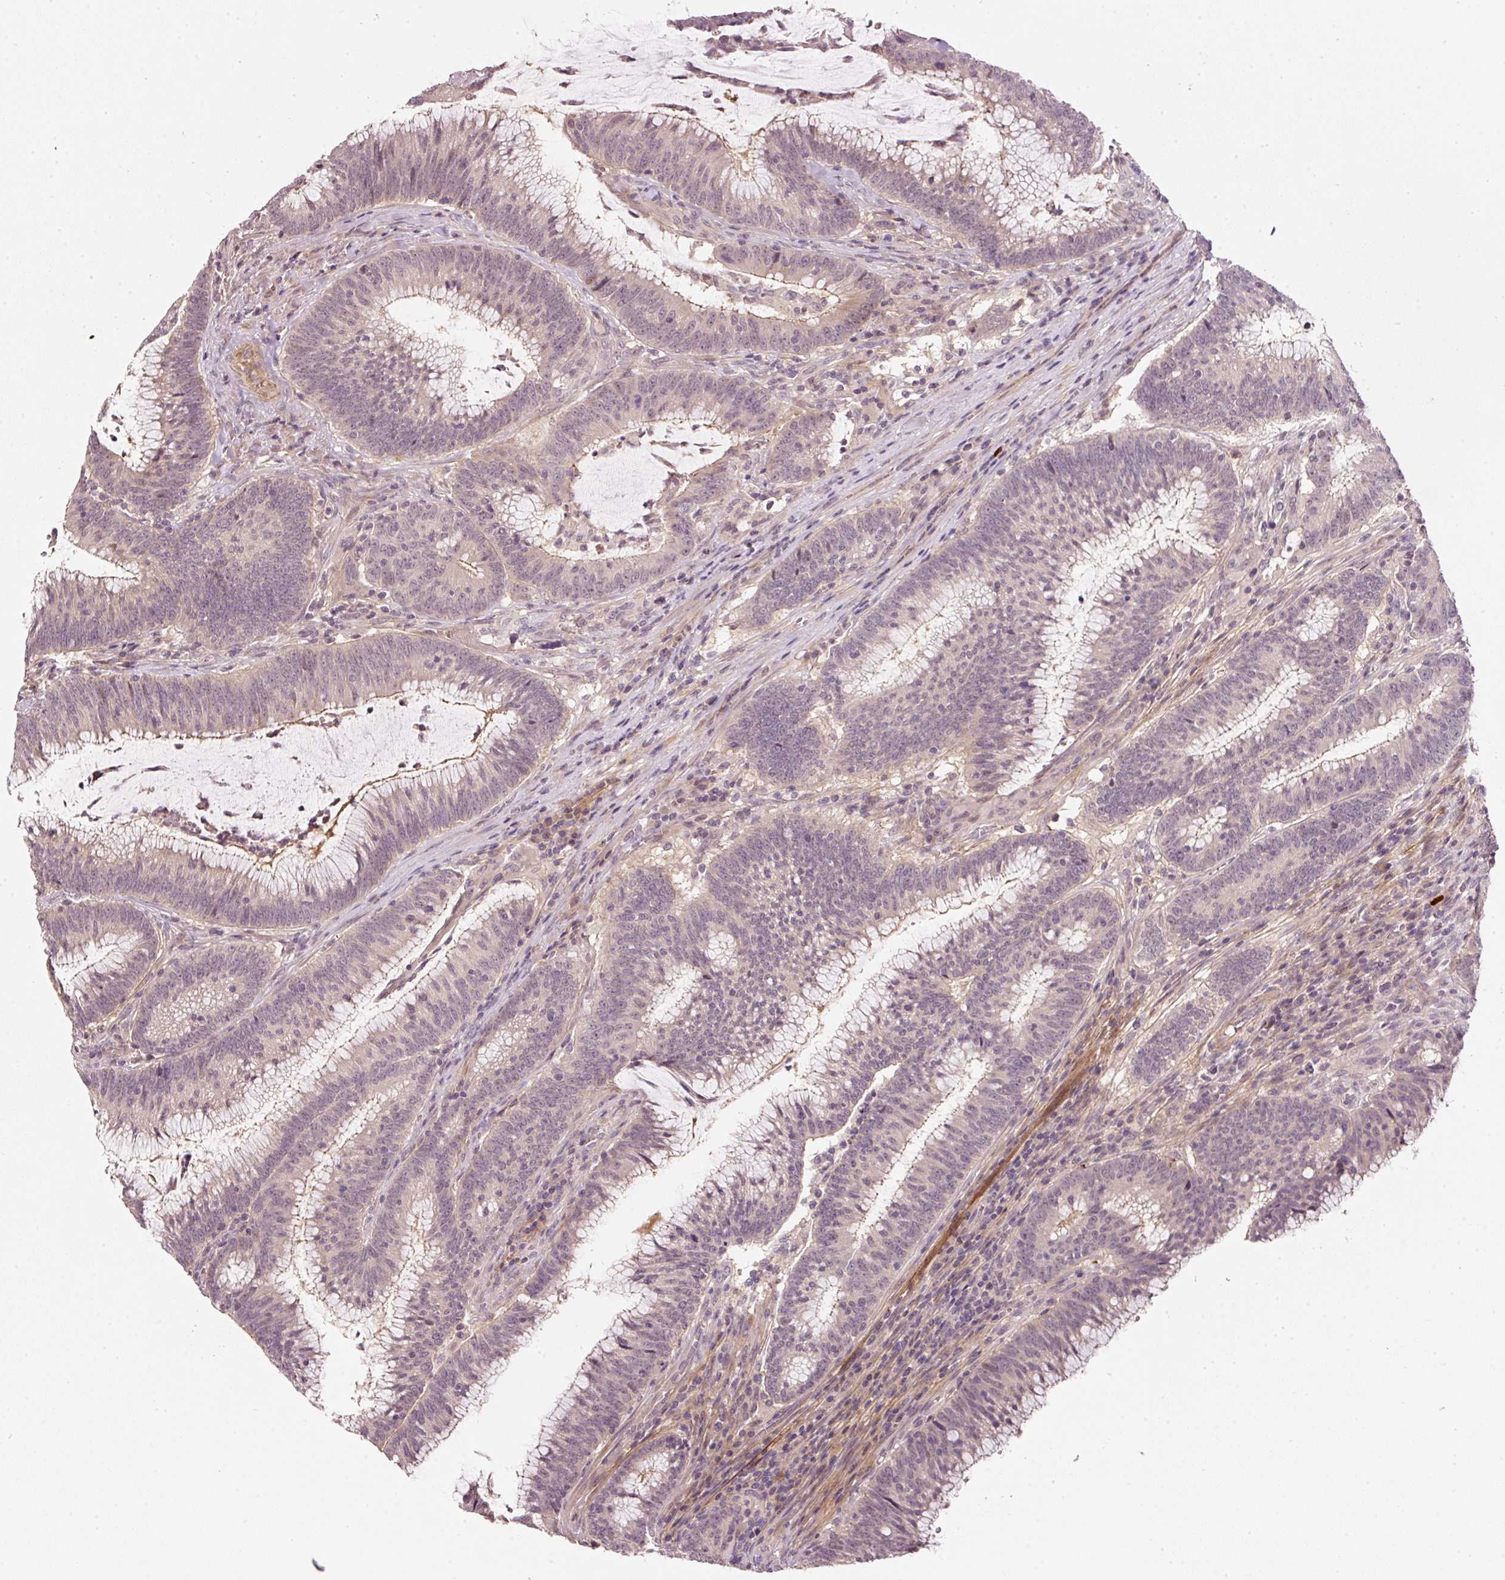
{"staining": {"intensity": "weak", "quantity": "<25%", "location": "cytoplasmic/membranous"}, "tissue": "colorectal cancer", "cell_type": "Tumor cells", "image_type": "cancer", "snomed": [{"axis": "morphology", "description": "Adenocarcinoma, NOS"}, {"axis": "topography", "description": "Rectum"}], "caption": "High power microscopy micrograph of an IHC micrograph of adenocarcinoma (colorectal), revealing no significant staining in tumor cells.", "gene": "TIRAP", "patient": {"sex": "female", "age": 77}}